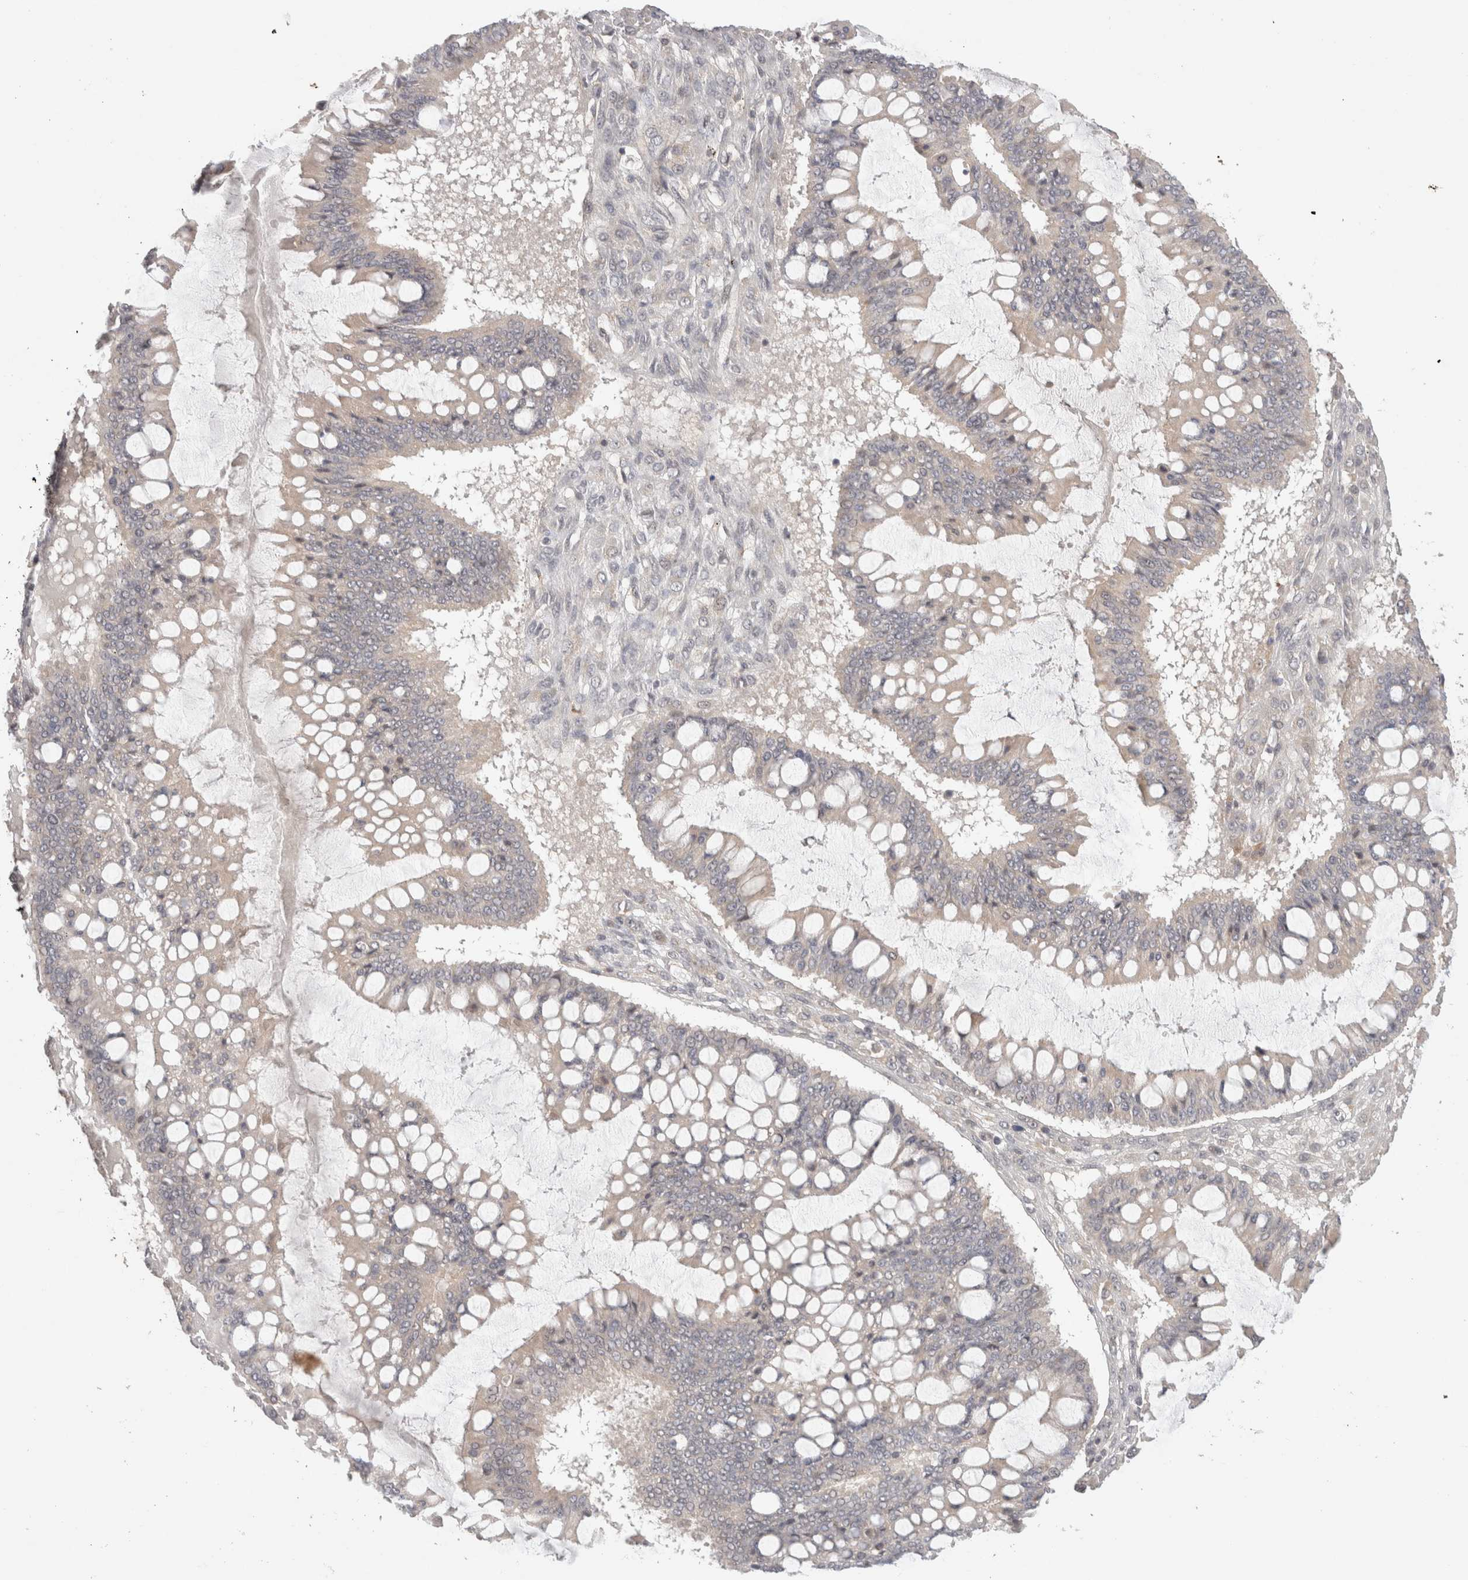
{"staining": {"intensity": "negative", "quantity": "none", "location": "none"}, "tissue": "ovarian cancer", "cell_type": "Tumor cells", "image_type": "cancer", "snomed": [{"axis": "morphology", "description": "Cystadenocarcinoma, mucinous, NOS"}, {"axis": "topography", "description": "Ovary"}], "caption": "The immunohistochemistry photomicrograph has no significant staining in tumor cells of ovarian mucinous cystadenocarcinoma tissue.", "gene": "HSPG2", "patient": {"sex": "female", "age": 73}}